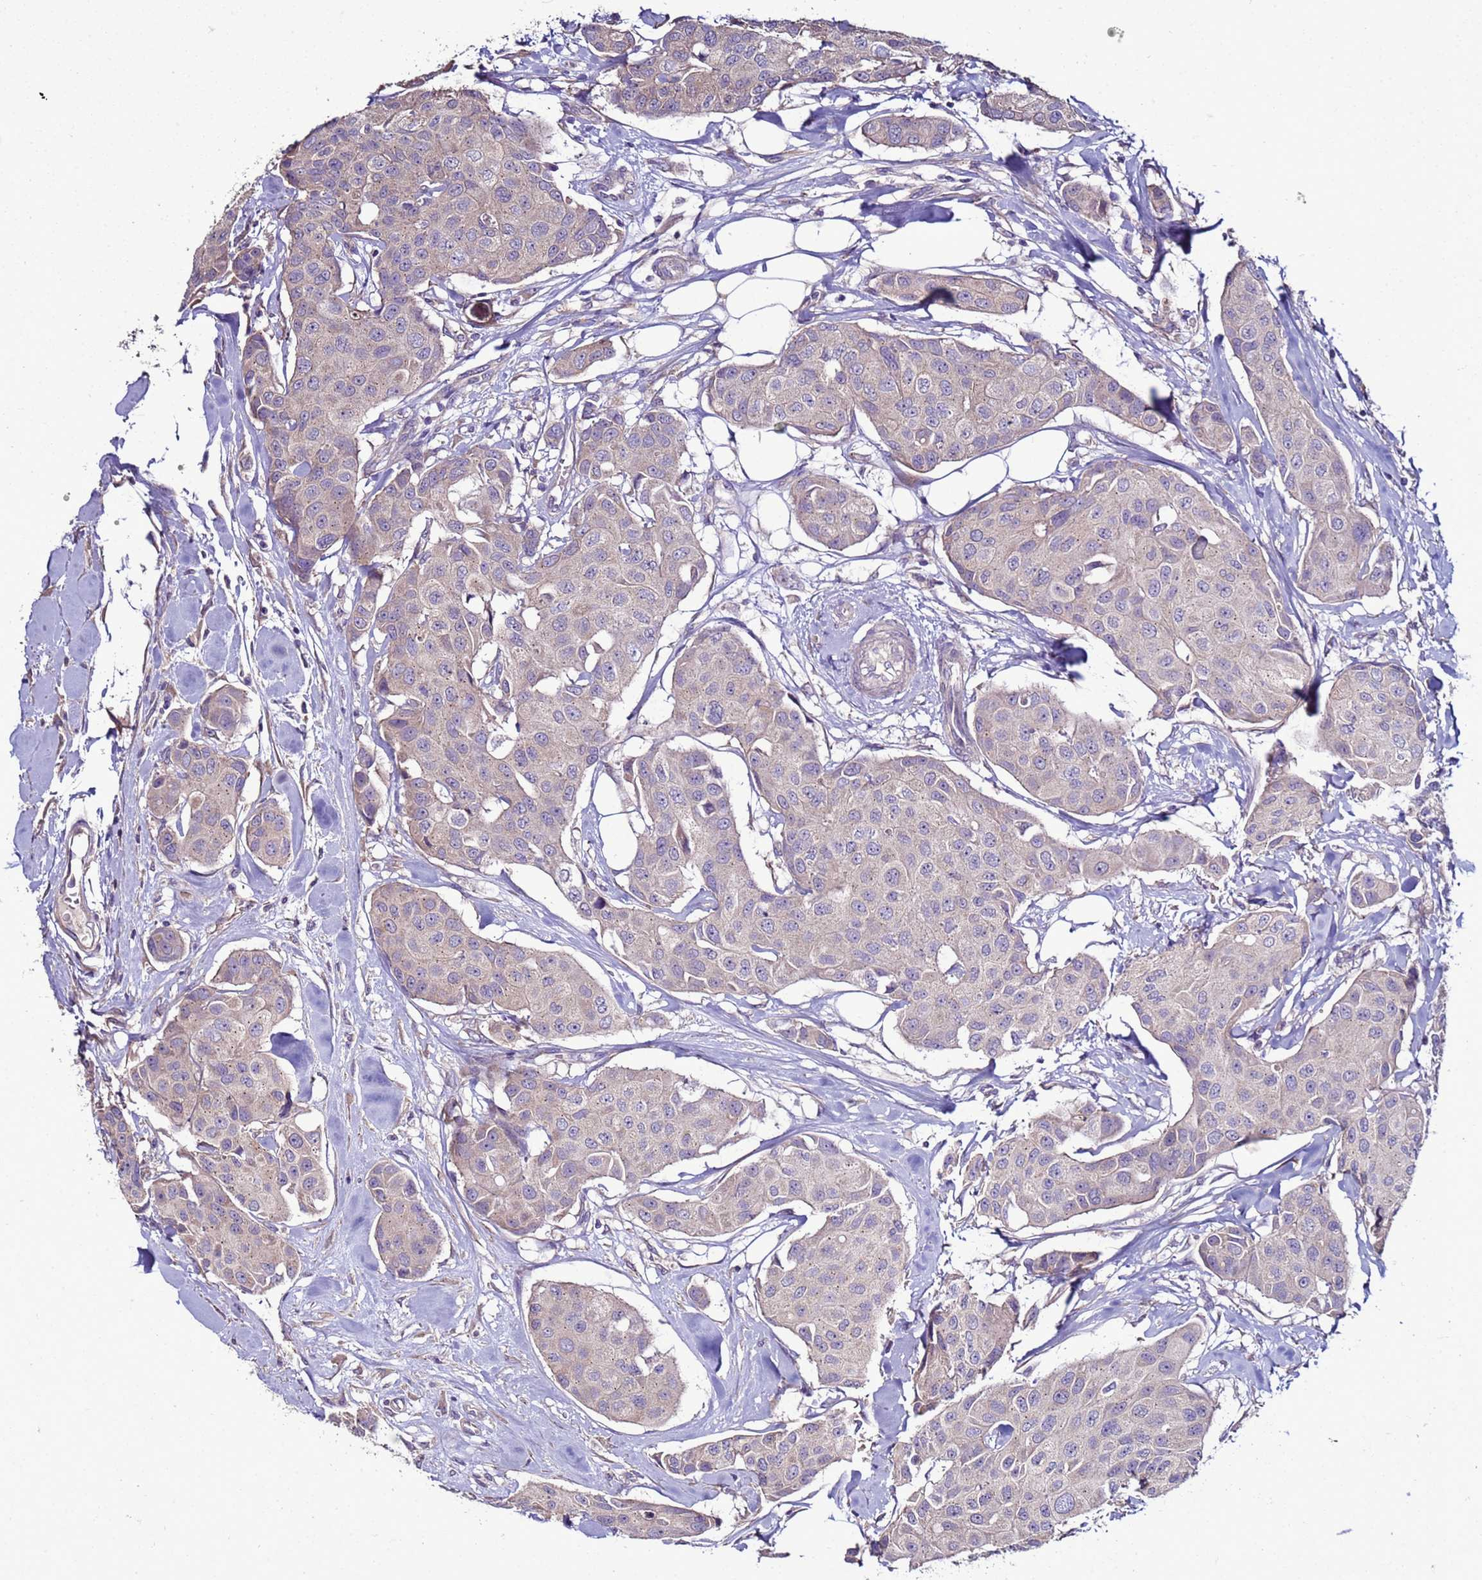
{"staining": {"intensity": "negative", "quantity": "none", "location": "none"}, "tissue": "breast cancer", "cell_type": "Tumor cells", "image_type": "cancer", "snomed": [{"axis": "morphology", "description": "Duct carcinoma"}, {"axis": "topography", "description": "Breast"}, {"axis": "topography", "description": "Lymph node"}], "caption": "A photomicrograph of breast cancer stained for a protein displays no brown staining in tumor cells.", "gene": "RABL2B", "patient": {"sex": "female", "age": 80}}